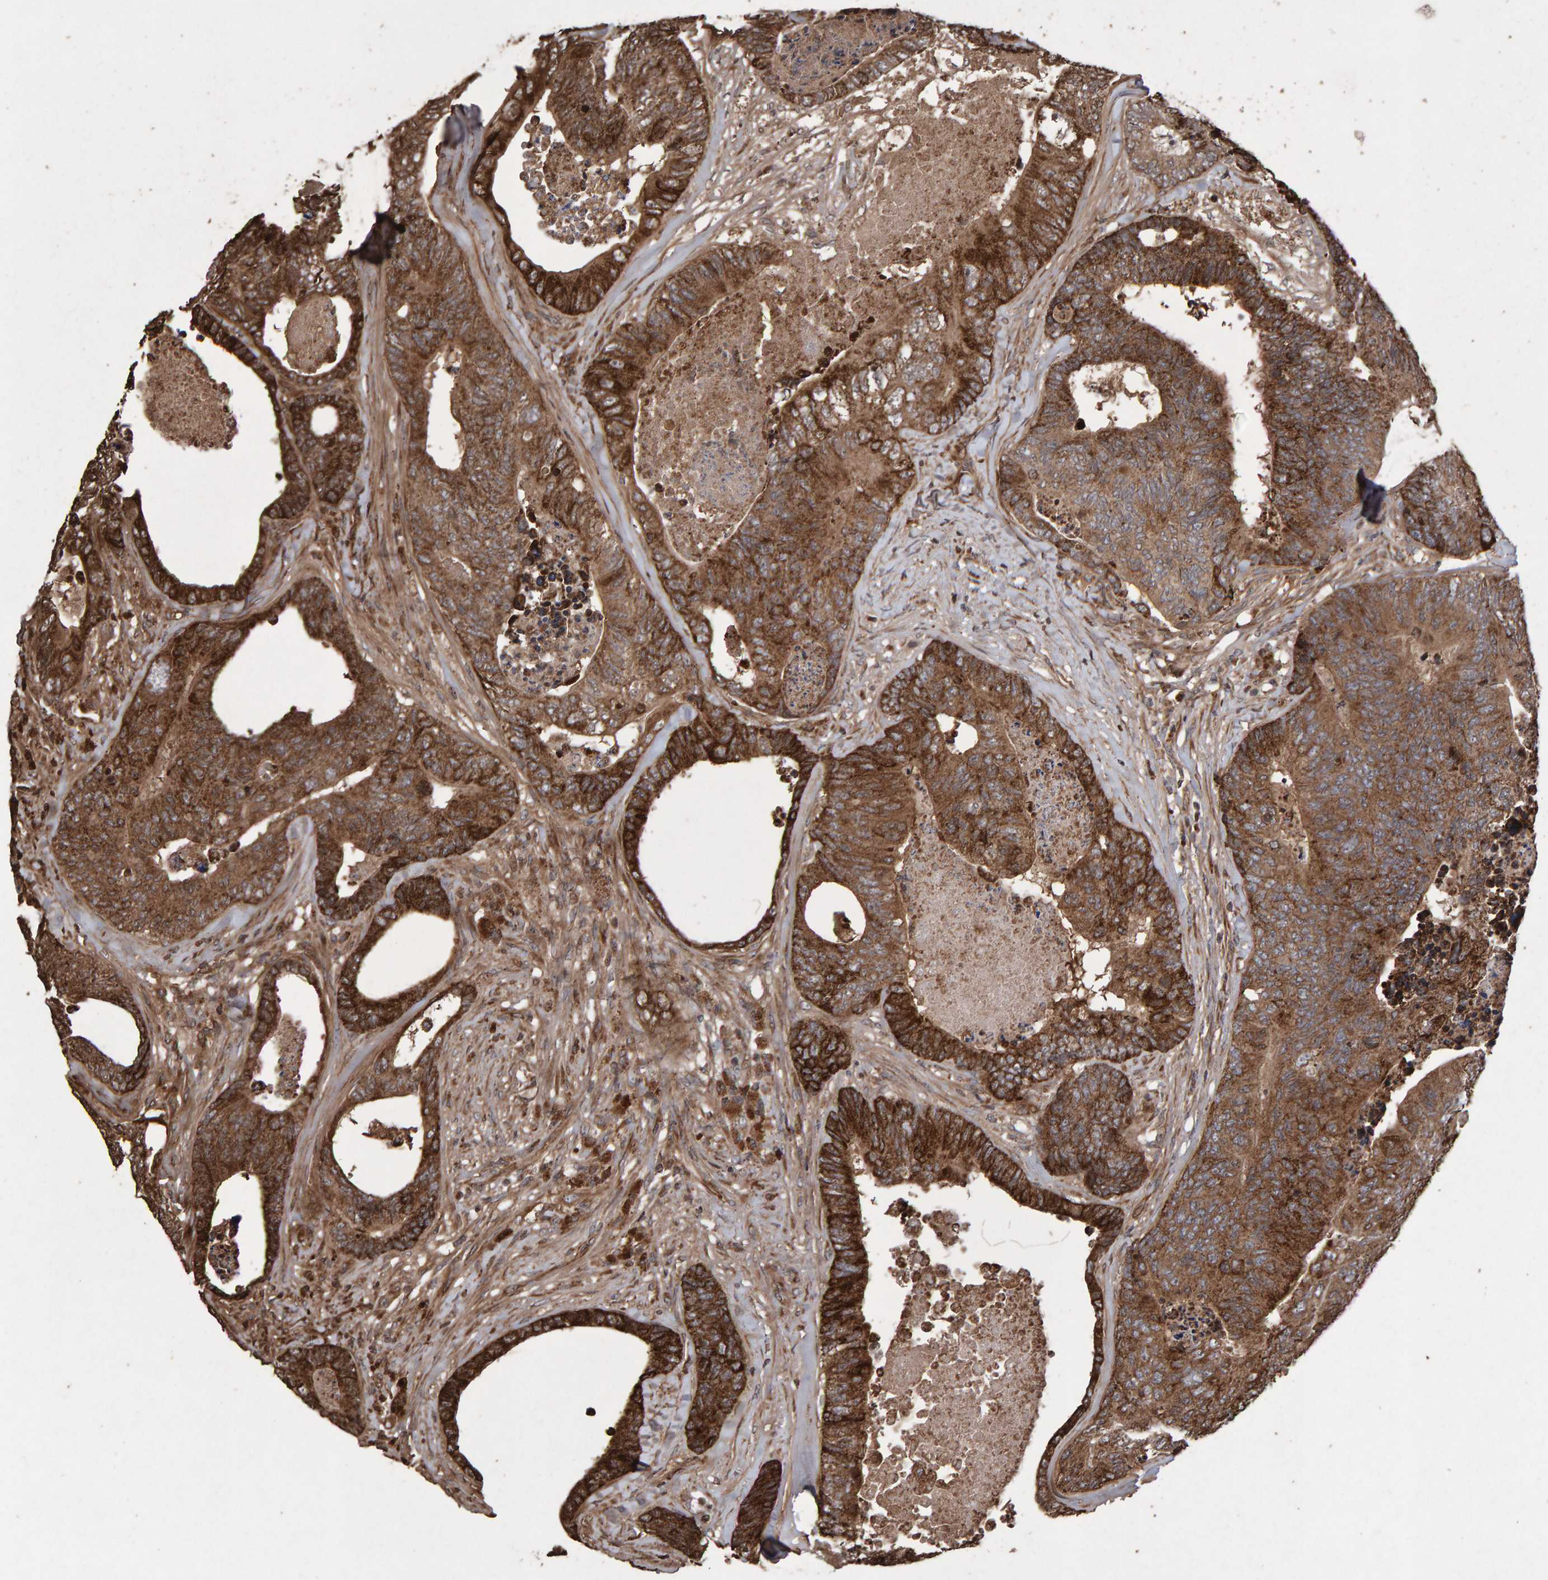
{"staining": {"intensity": "strong", "quantity": ">75%", "location": "cytoplasmic/membranous"}, "tissue": "colorectal cancer", "cell_type": "Tumor cells", "image_type": "cancer", "snomed": [{"axis": "morphology", "description": "Adenocarcinoma, NOS"}, {"axis": "topography", "description": "Colon"}], "caption": "This image reveals colorectal cancer (adenocarcinoma) stained with immunohistochemistry to label a protein in brown. The cytoplasmic/membranous of tumor cells show strong positivity for the protein. Nuclei are counter-stained blue.", "gene": "OSBP2", "patient": {"sex": "female", "age": 67}}